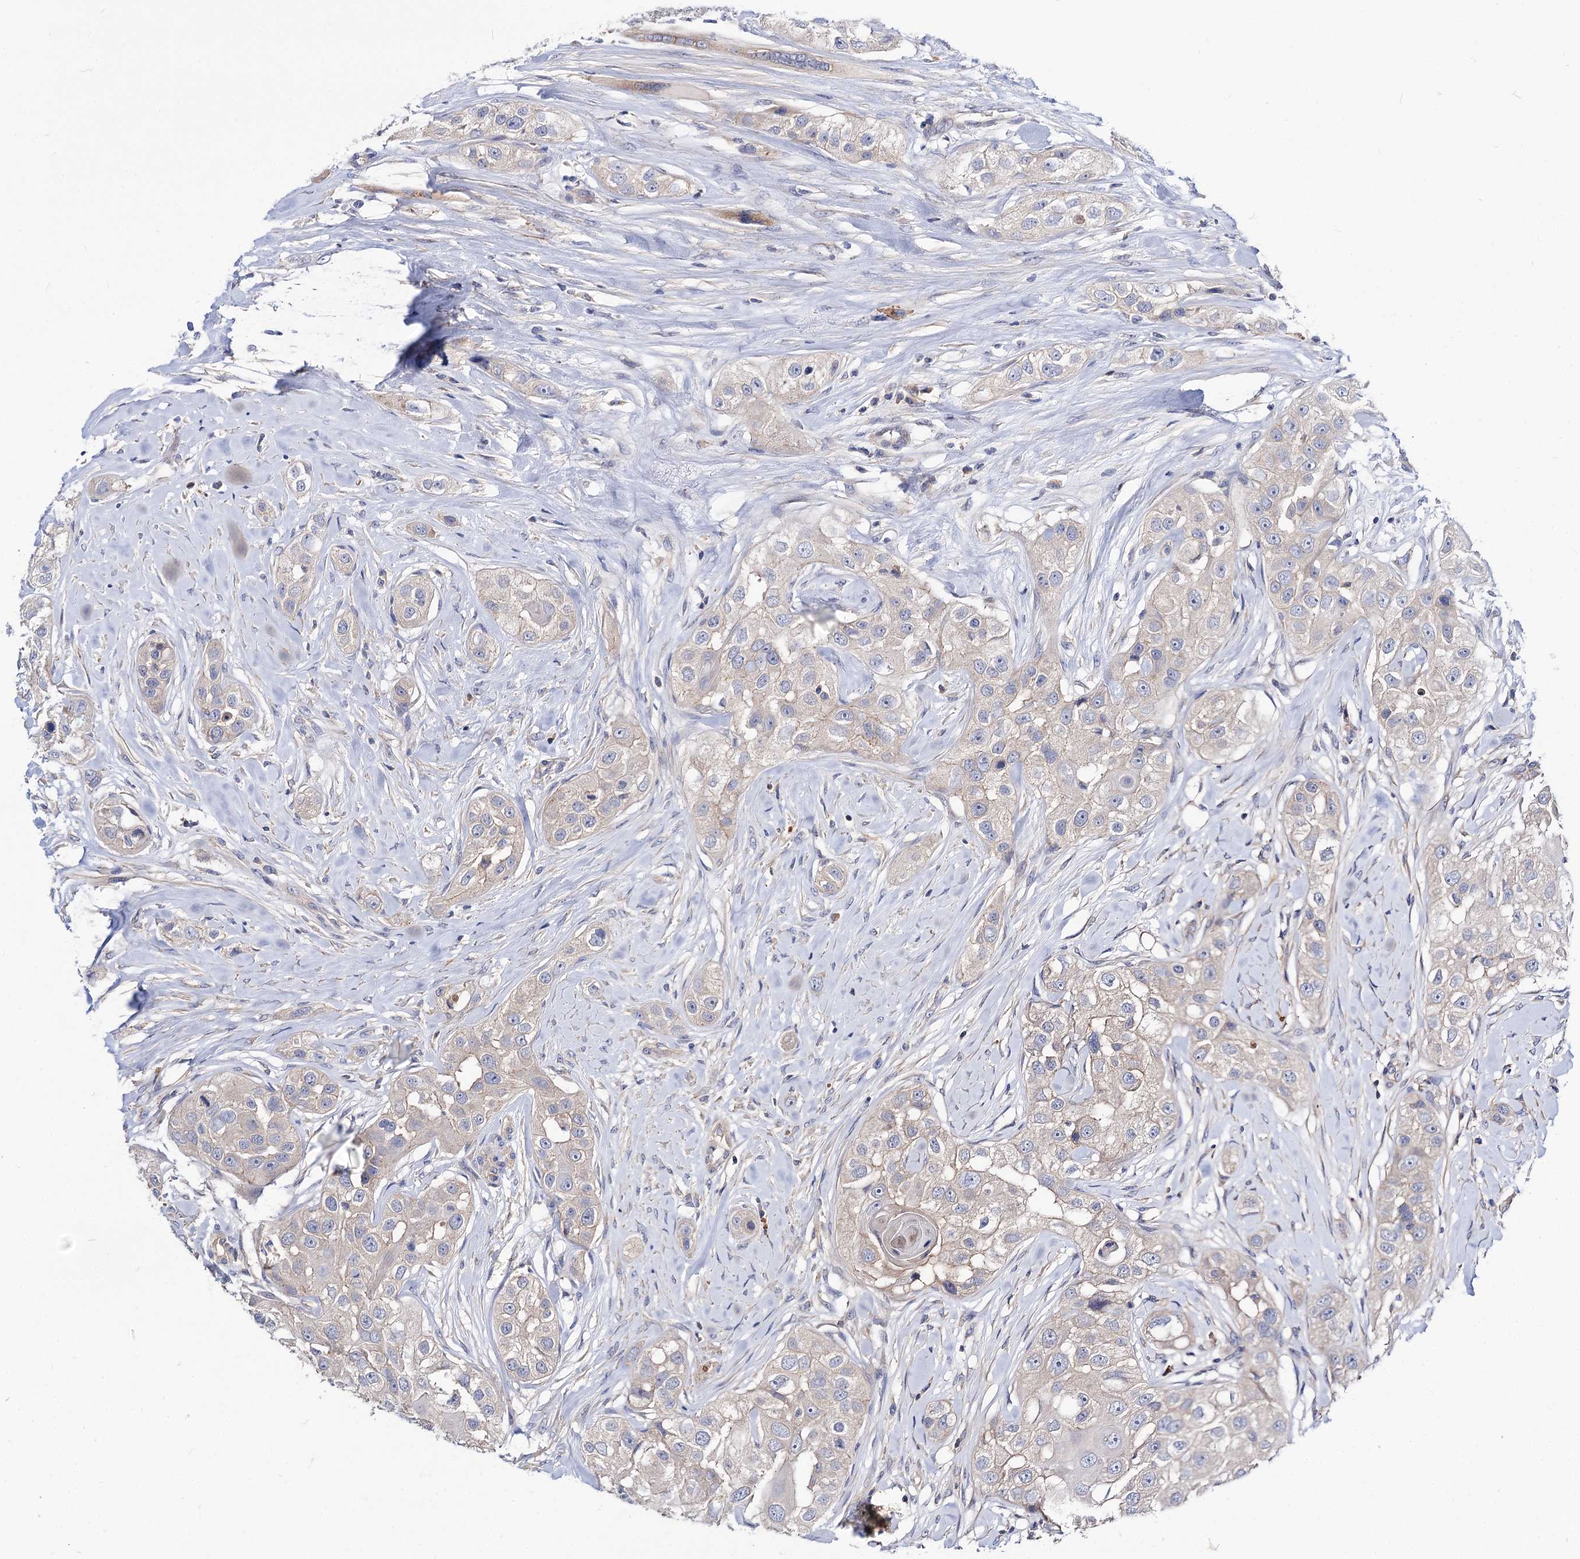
{"staining": {"intensity": "negative", "quantity": "none", "location": "none"}, "tissue": "head and neck cancer", "cell_type": "Tumor cells", "image_type": "cancer", "snomed": [{"axis": "morphology", "description": "Normal tissue, NOS"}, {"axis": "morphology", "description": "Squamous cell carcinoma, NOS"}, {"axis": "topography", "description": "Skeletal muscle"}, {"axis": "topography", "description": "Head-Neck"}], "caption": "Immunohistochemistry histopathology image of neoplastic tissue: squamous cell carcinoma (head and neck) stained with DAB reveals no significant protein positivity in tumor cells.", "gene": "NUDCD2", "patient": {"sex": "male", "age": 51}}